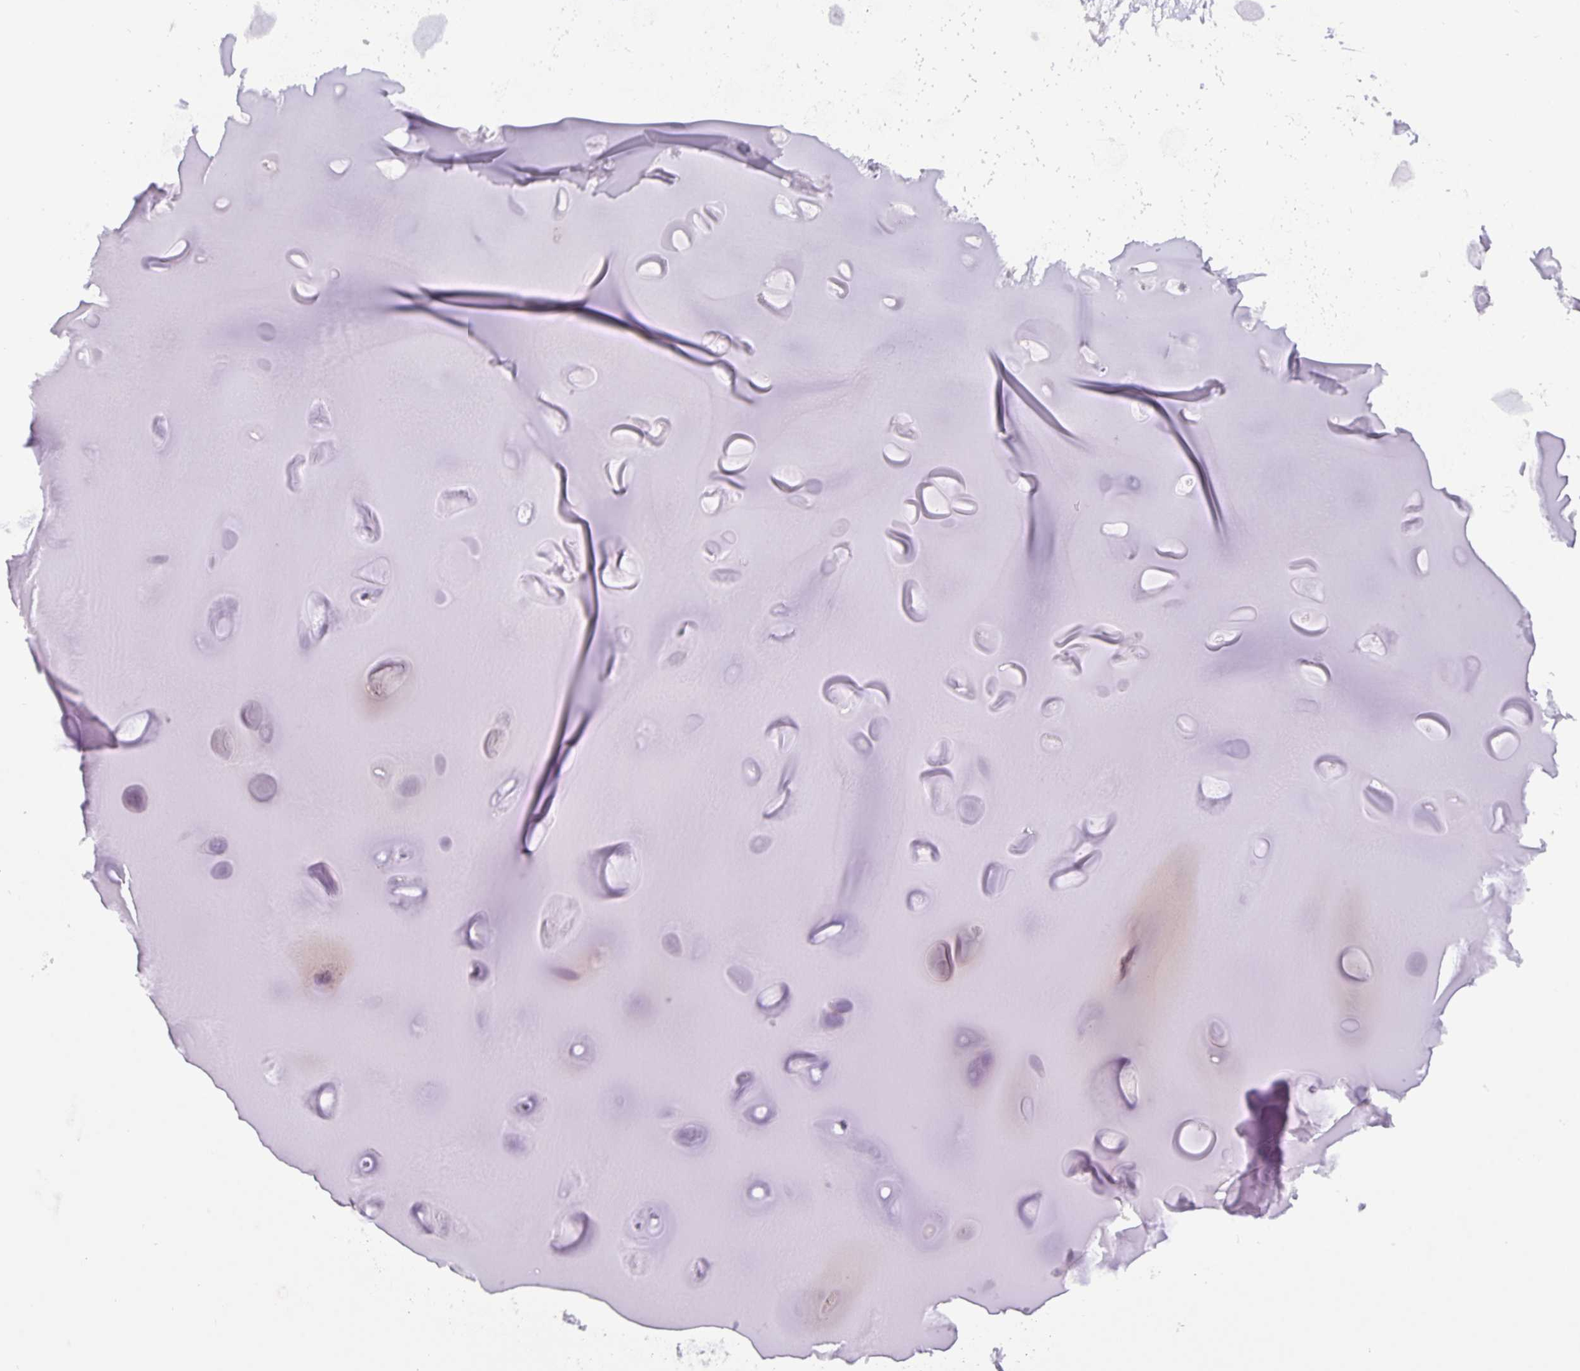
{"staining": {"intensity": "negative", "quantity": "none", "location": "none"}, "tissue": "soft tissue", "cell_type": "Chondrocytes", "image_type": "normal", "snomed": [{"axis": "morphology", "description": "Normal tissue, NOS"}, {"axis": "topography", "description": "Cartilage tissue"}], "caption": "IHC micrograph of normal soft tissue: human soft tissue stained with DAB (3,3'-diaminobenzidine) shows no significant protein expression in chondrocytes. (DAB (3,3'-diaminobenzidine) immunohistochemistry (IHC), high magnification).", "gene": "FOSL2", "patient": {"sex": "male", "age": 57}}